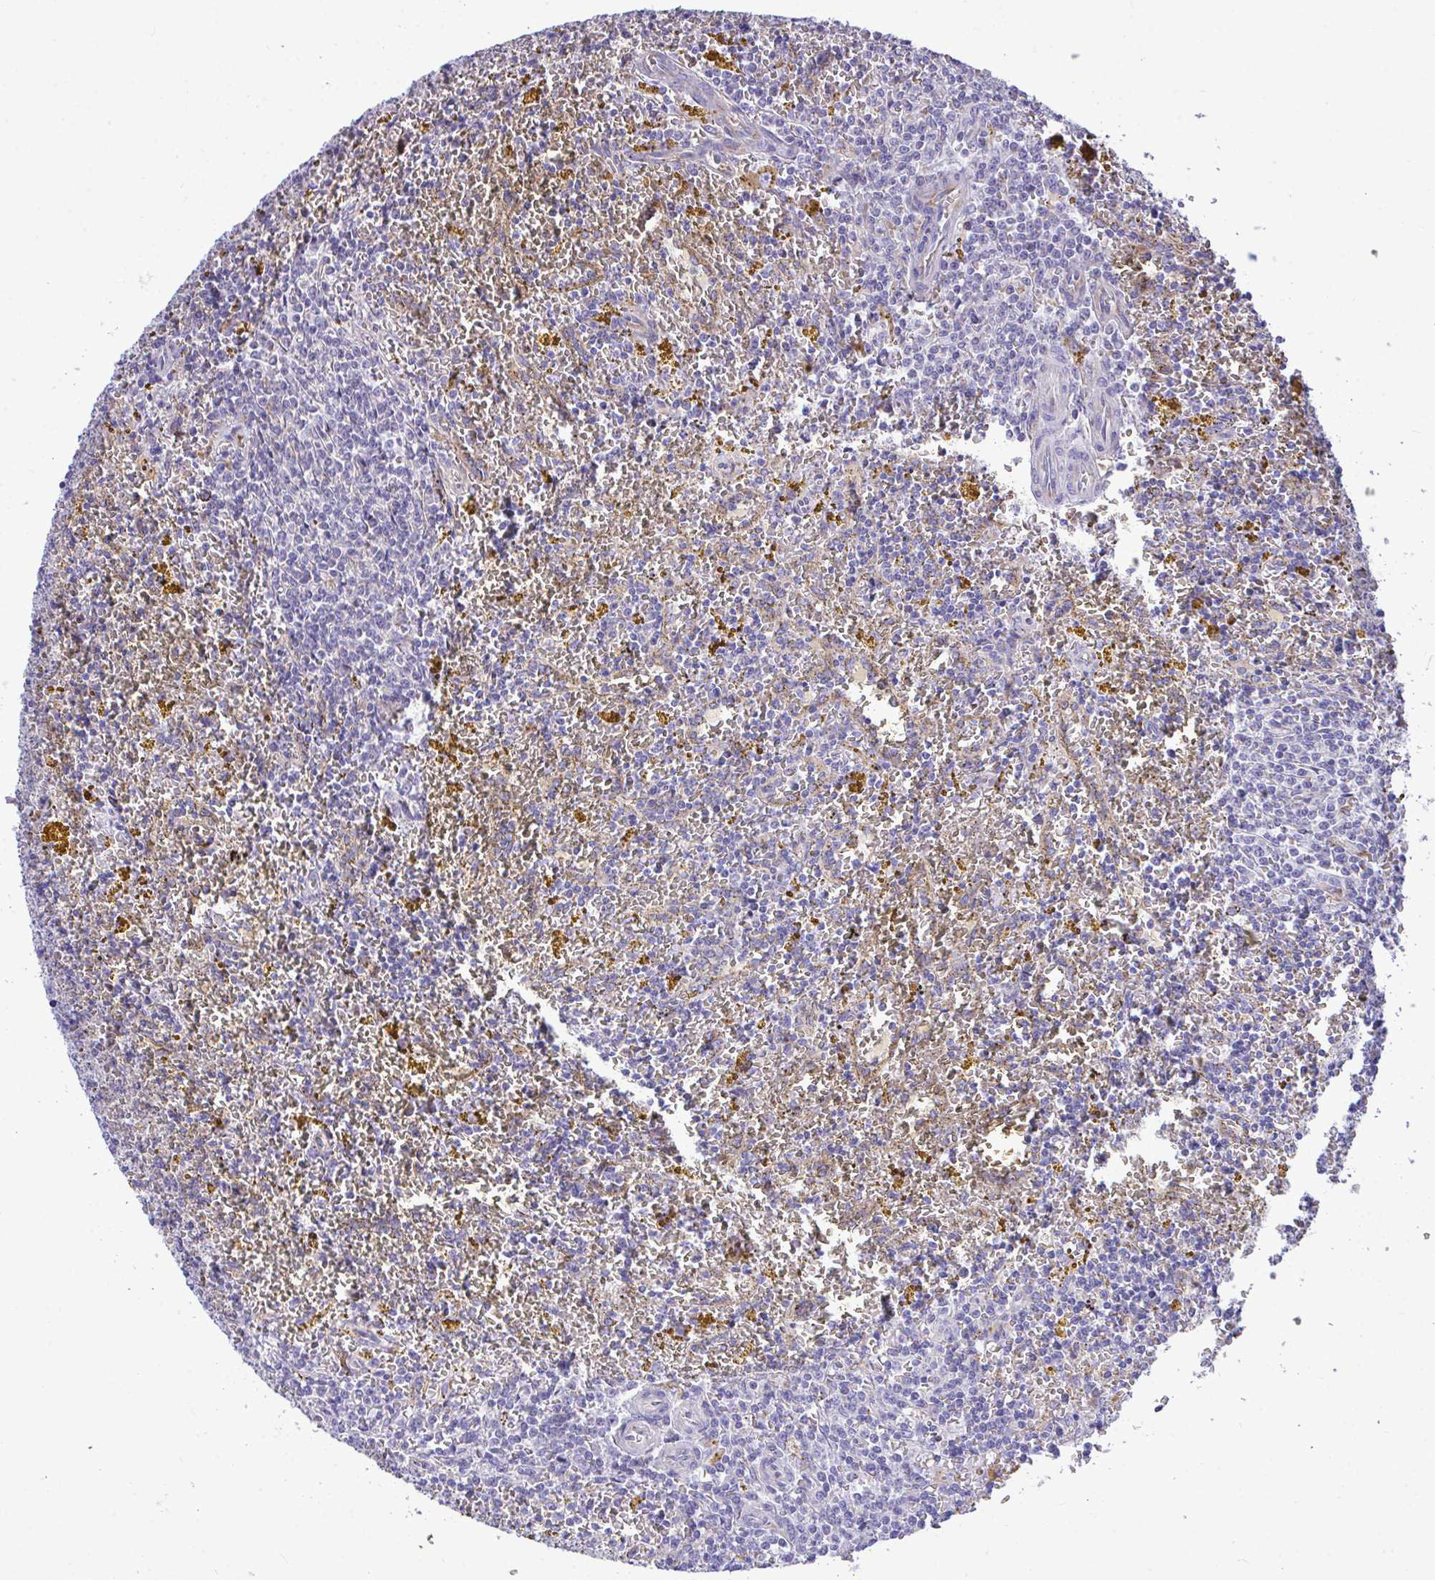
{"staining": {"intensity": "negative", "quantity": "none", "location": "none"}, "tissue": "lymphoma", "cell_type": "Tumor cells", "image_type": "cancer", "snomed": [{"axis": "morphology", "description": "Malignant lymphoma, non-Hodgkin's type, Low grade"}, {"axis": "topography", "description": "Spleen"}, {"axis": "topography", "description": "Lymph node"}], "caption": "Malignant lymphoma, non-Hodgkin's type (low-grade) was stained to show a protein in brown. There is no significant expression in tumor cells. (Immunohistochemistry, brightfield microscopy, high magnification).", "gene": "PIGK", "patient": {"sex": "female", "age": 66}}